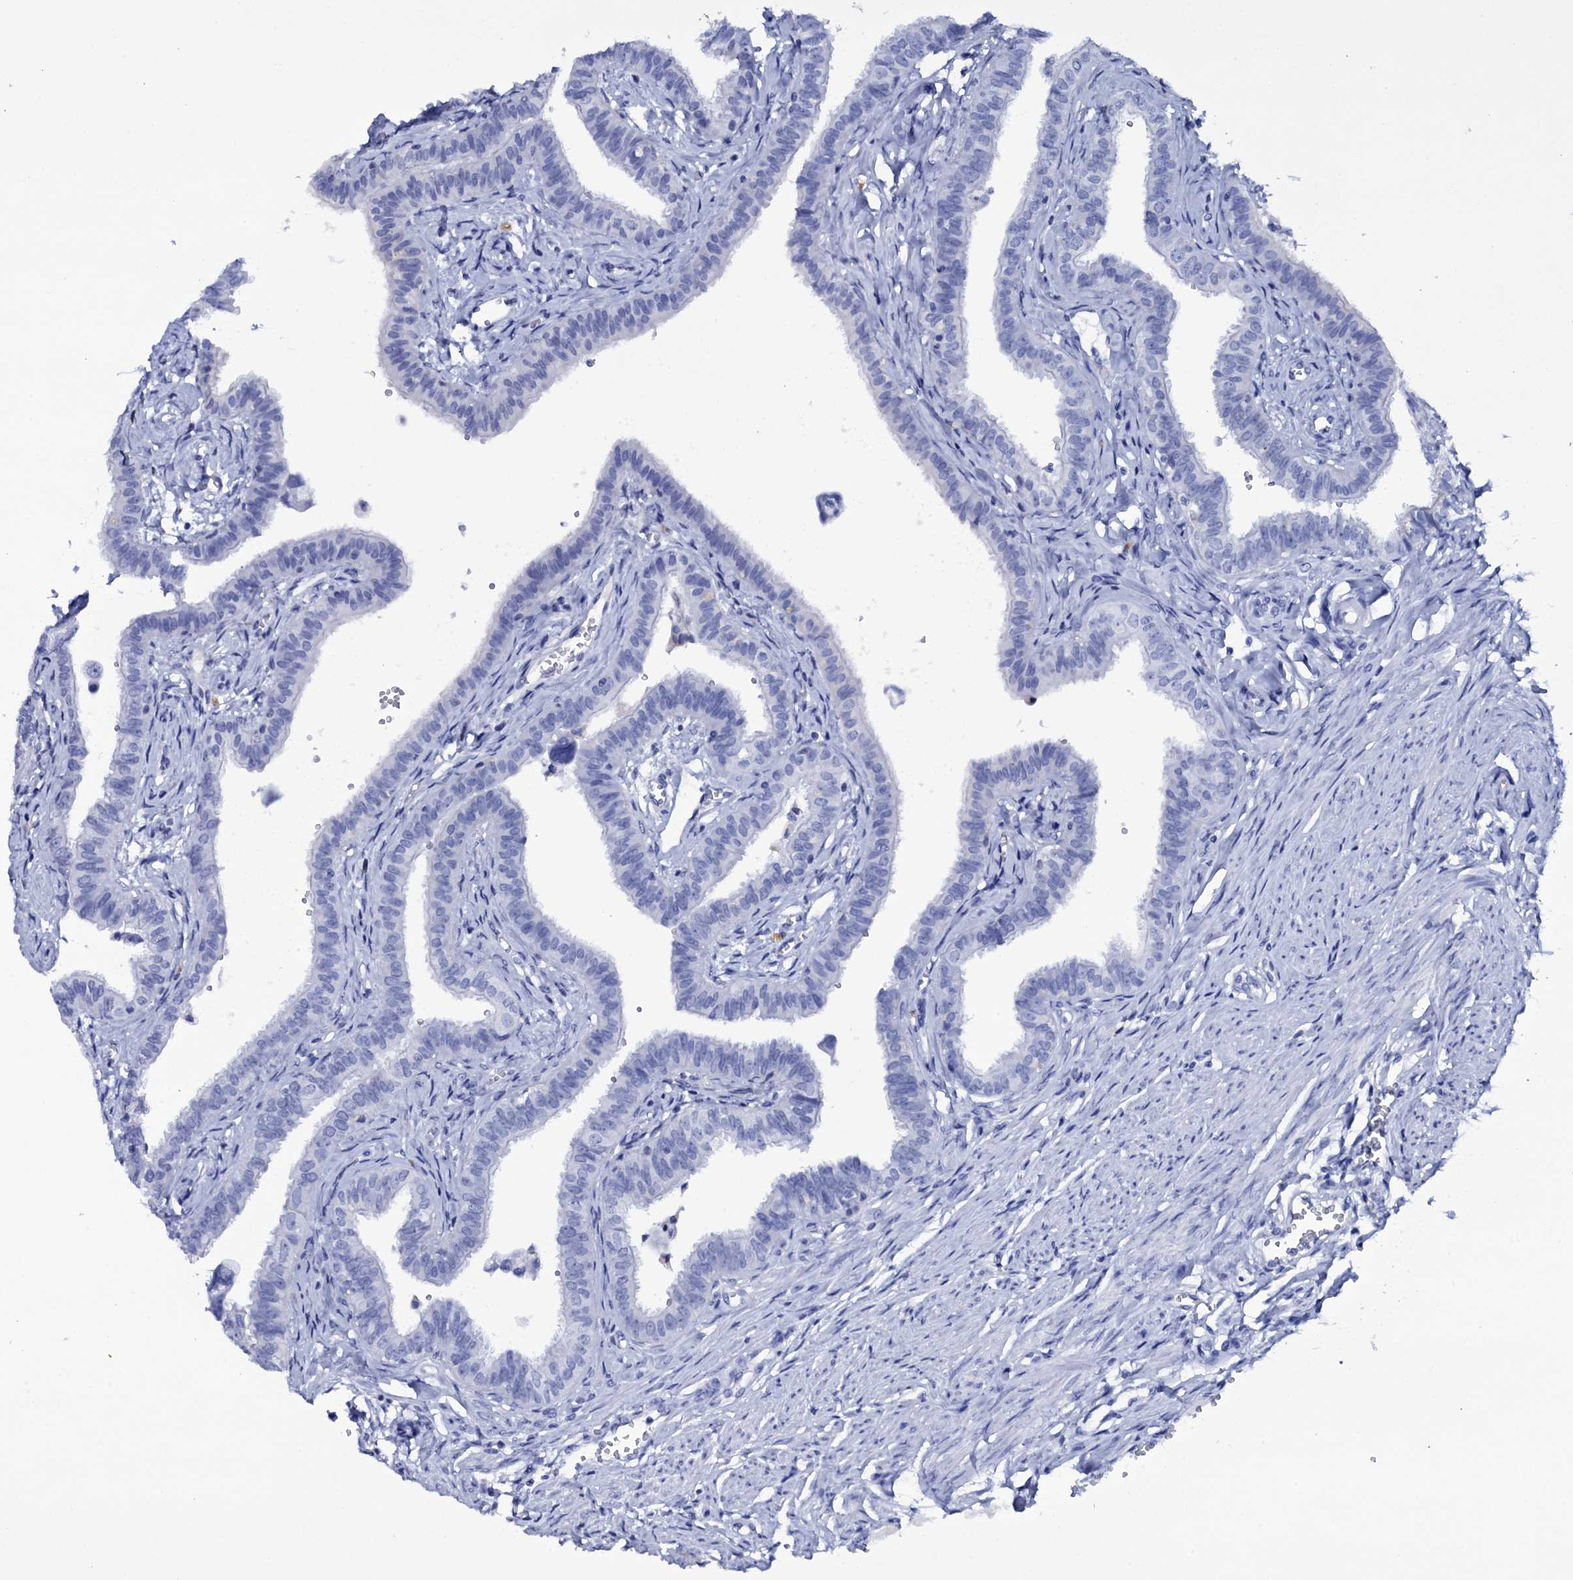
{"staining": {"intensity": "negative", "quantity": "none", "location": "none"}, "tissue": "fallopian tube", "cell_type": "Glandular cells", "image_type": "normal", "snomed": [{"axis": "morphology", "description": "Normal tissue, NOS"}, {"axis": "morphology", "description": "Carcinoma, NOS"}, {"axis": "topography", "description": "Fallopian tube"}, {"axis": "topography", "description": "Ovary"}], "caption": "Fallopian tube was stained to show a protein in brown. There is no significant expression in glandular cells. (DAB (3,3'-diaminobenzidine) immunohistochemistry (IHC) with hematoxylin counter stain).", "gene": "ITPRID2", "patient": {"sex": "female", "age": 59}}